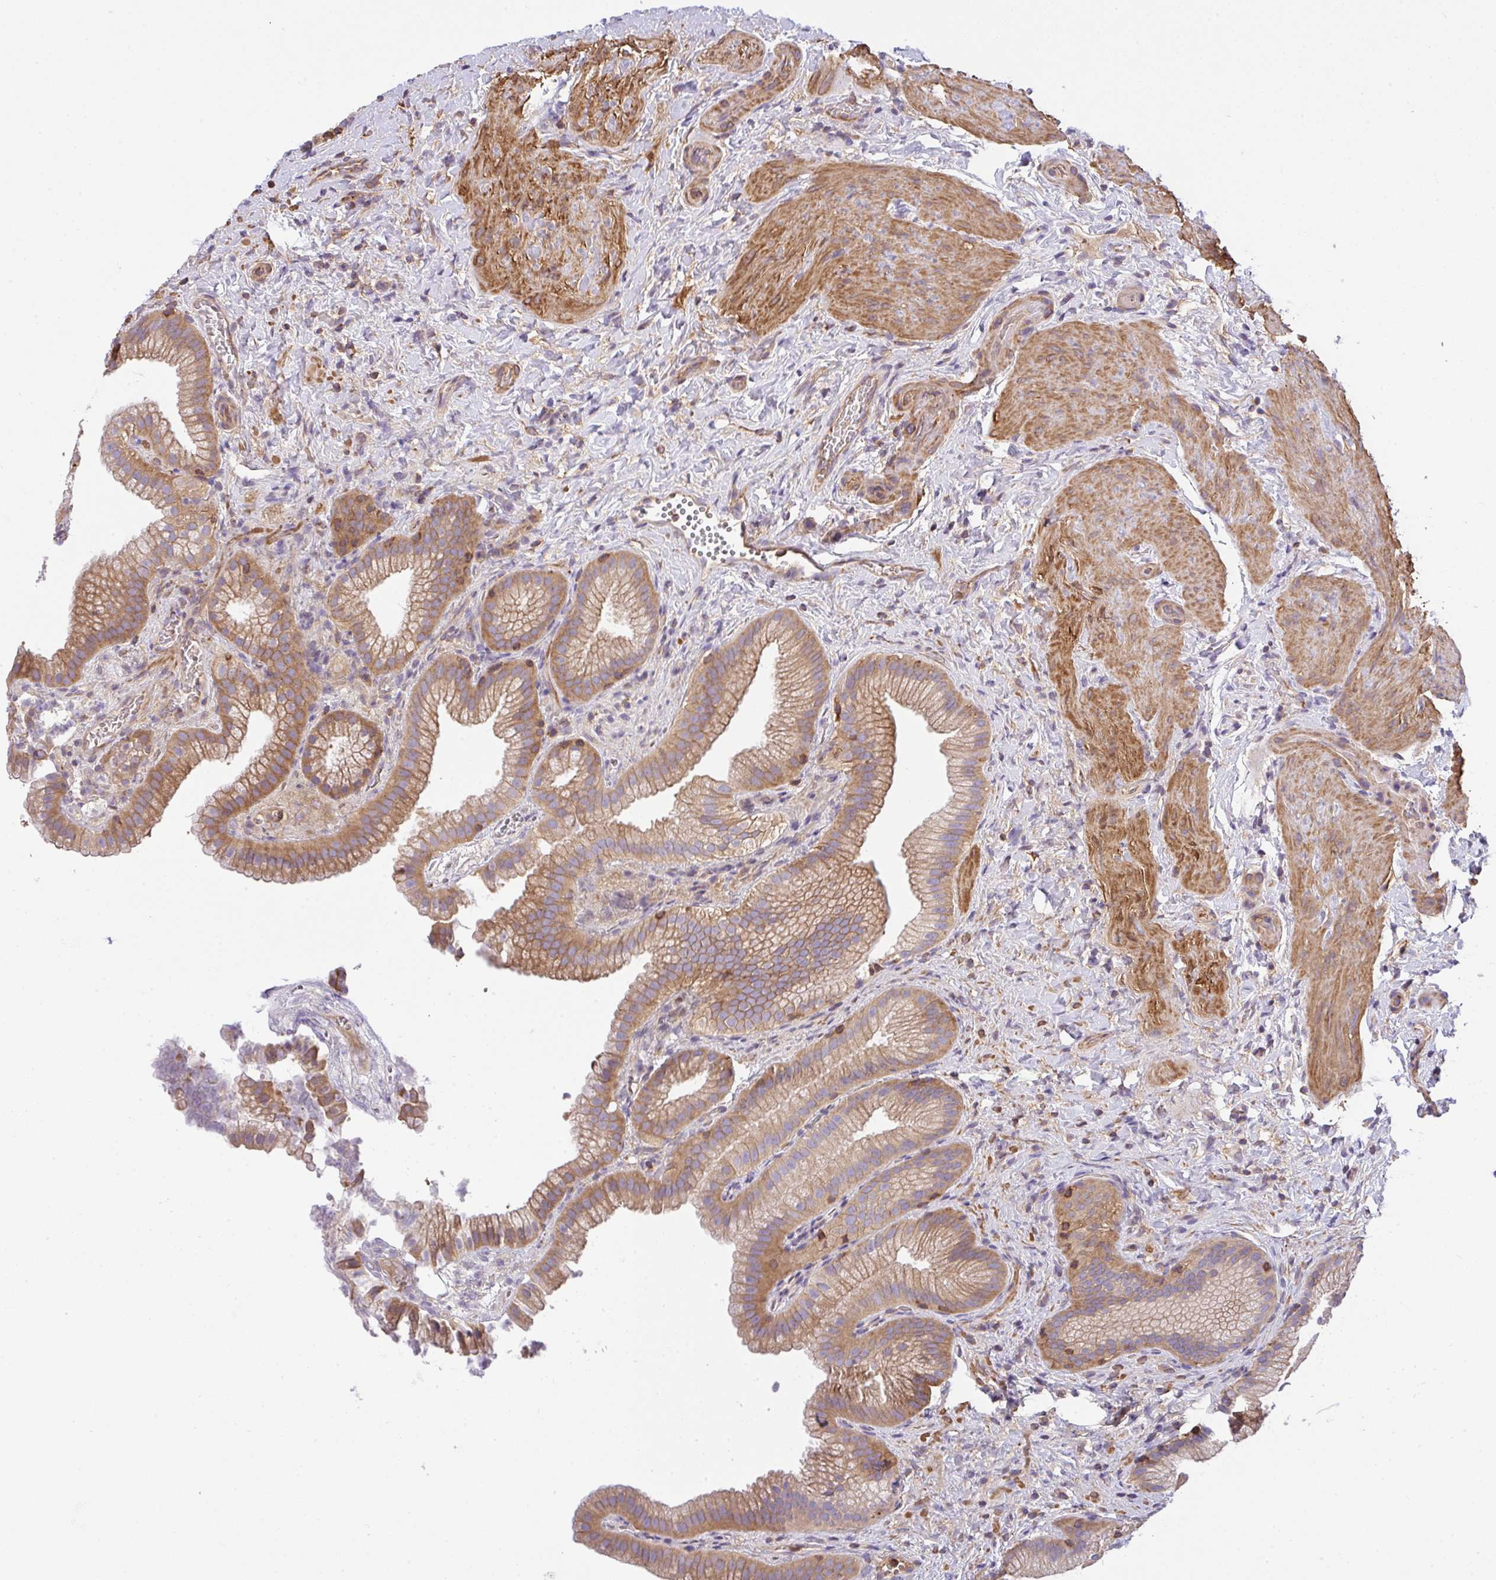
{"staining": {"intensity": "moderate", "quantity": ">75%", "location": "cytoplasmic/membranous"}, "tissue": "gallbladder", "cell_type": "Glandular cells", "image_type": "normal", "snomed": [{"axis": "morphology", "description": "Normal tissue, NOS"}, {"axis": "topography", "description": "Gallbladder"}], "caption": "Immunohistochemical staining of unremarkable human gallbladder displays moderate cytoplasmic/membranous protein expression in about >75% of glandular cells. The staining was performed using DAB to visualize the protein expression in brown, while the nuclei were stained in blue with hematoxylin (Magnification: 20x).", "gene": "TMEM229A", "patient": {"sex": "female", "age": 63}}